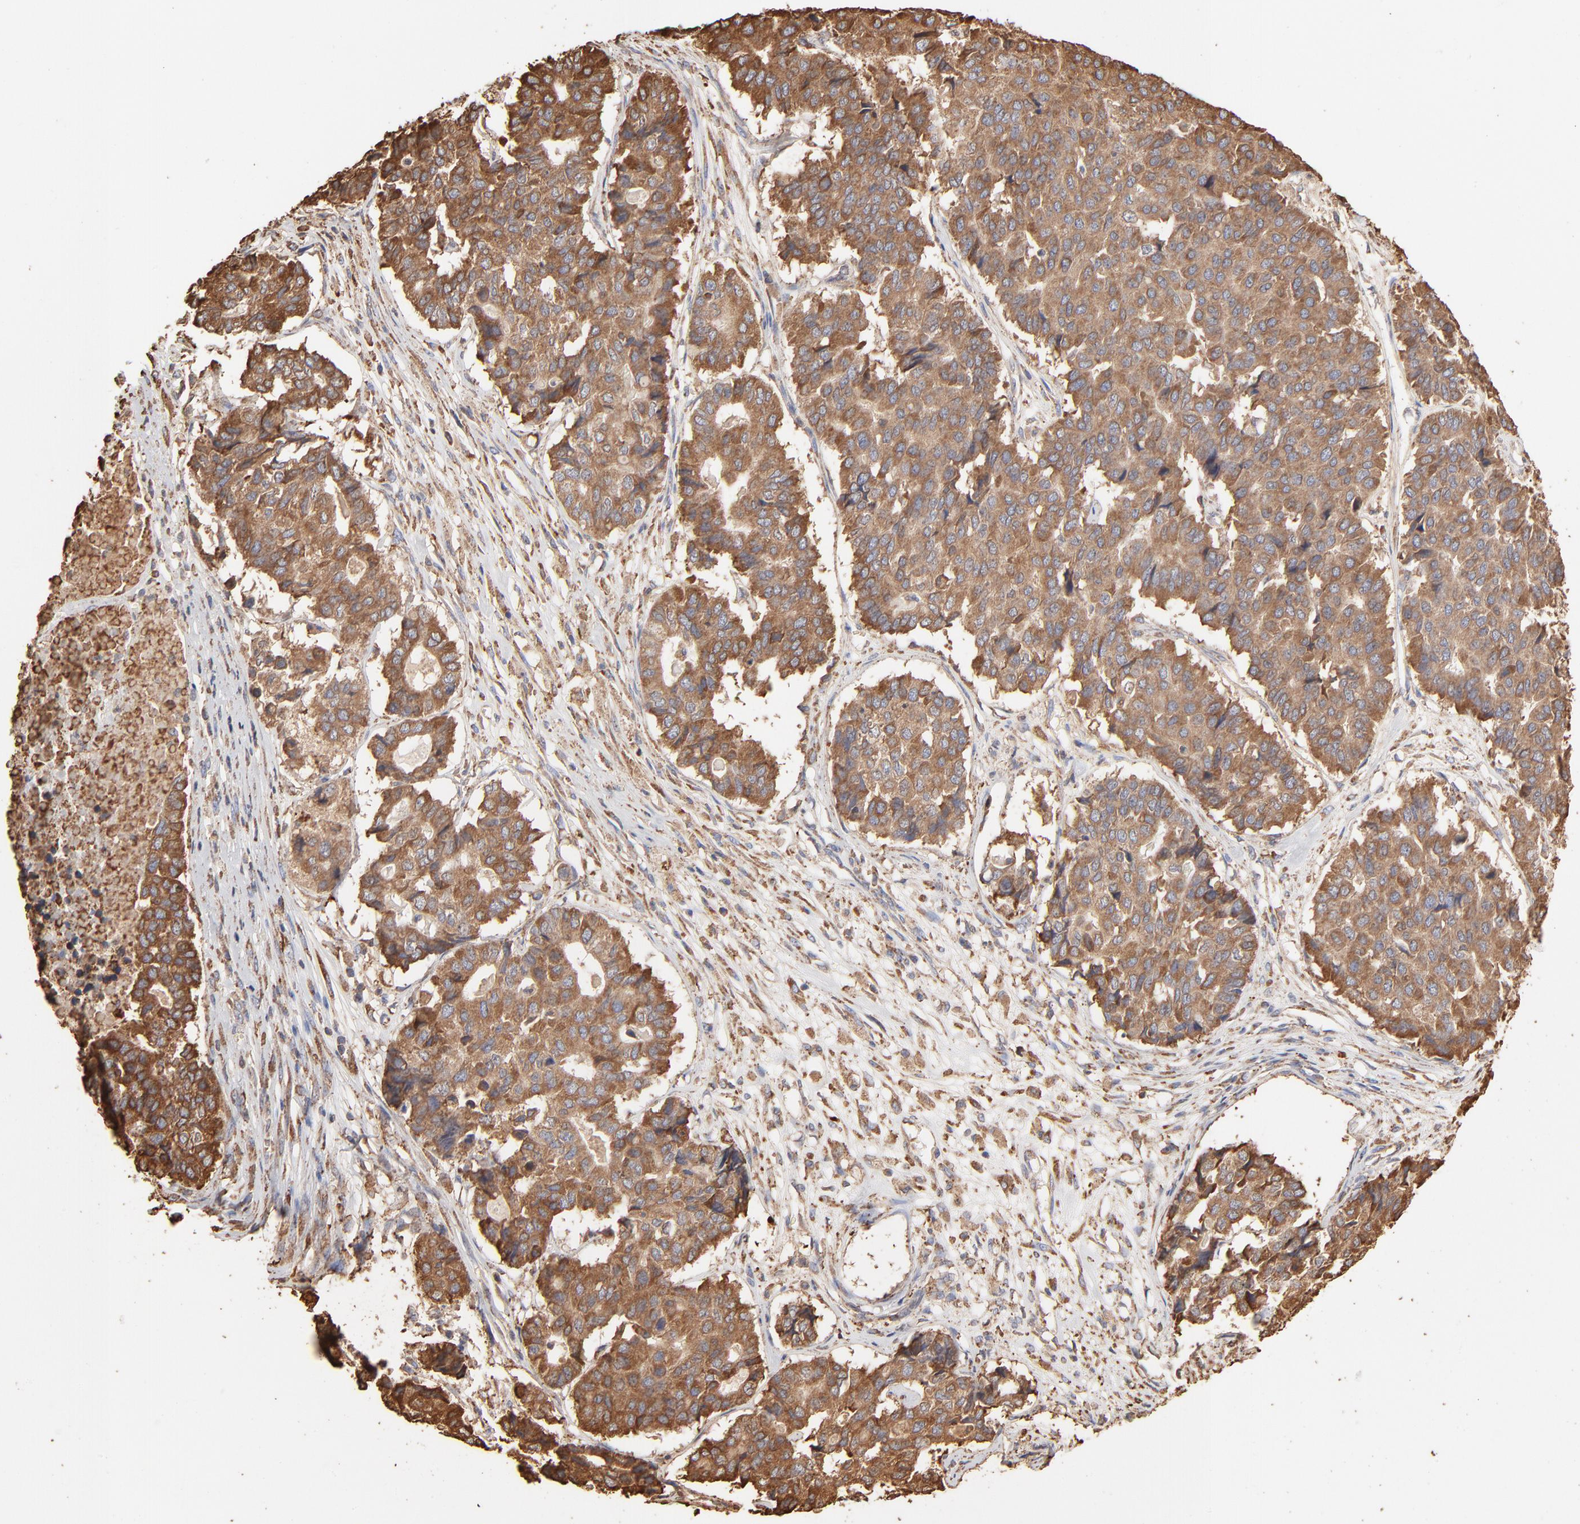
{"staining": {"intensity": "moderate", "quantity": ">75%", "location": "cytoplasmic/membranous"}, "tissue": "pancreatic cancer", "cell_type": "Tumor cells", "image_type": "cancer", "snomed": [{"axis": "morphology", "description": "Adenocarcinoma, NOS"}, {"axis": "topography", "description": "Pancreas"}], "caption": "Pancreatic adenocarcinoma stained for a protein exhibits moderate cytoplasmic/membranous positivity in tumor cells. (Brightfield microscopy of DAB IHC at high magnification).", "gene": "PDIA3", "patient": {"sex": "male", "age": 50}}